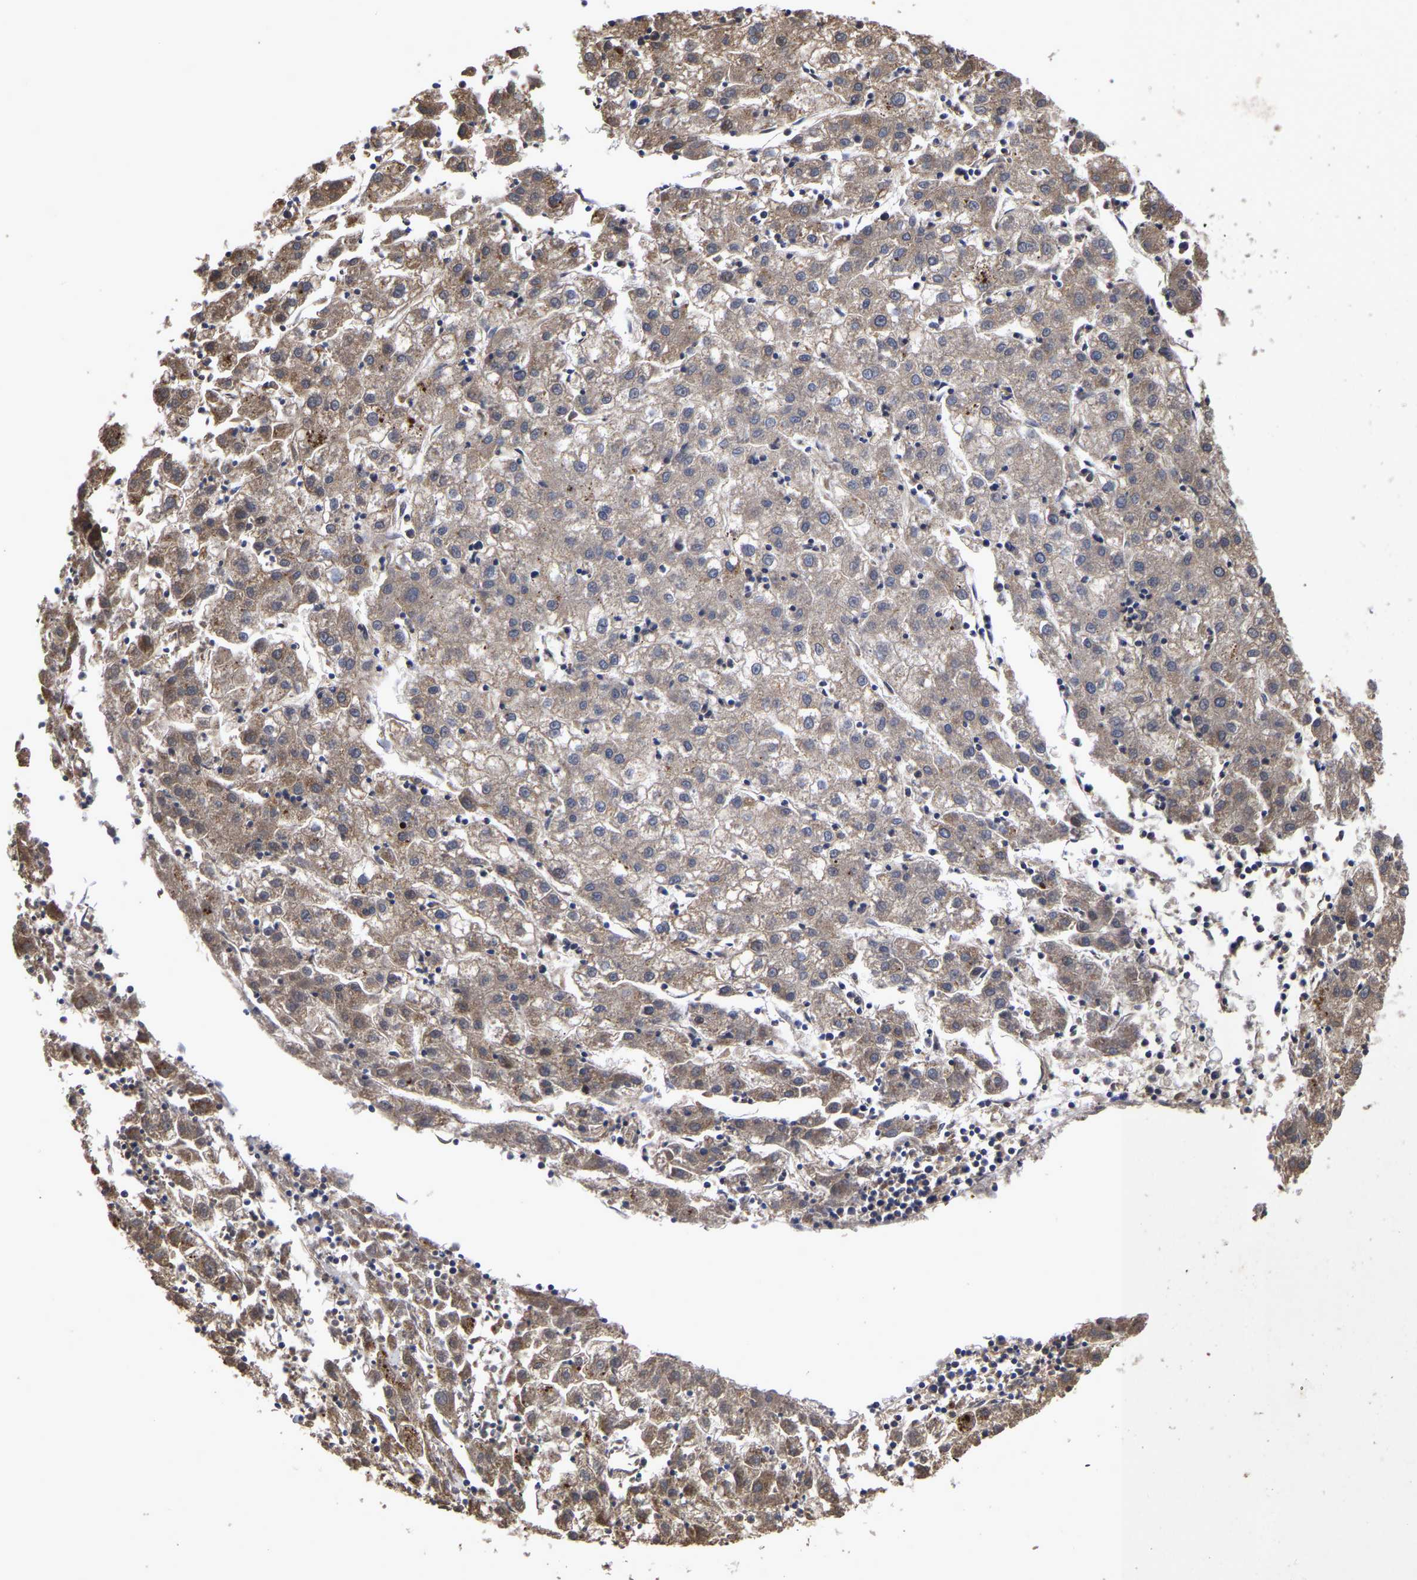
{"staining": {"intensity": "moderate", "quantity": ">75%", "location": "cytoplasmic/membranous"}, "tissue": "liver cancer", "cell_type": "Tumor cells", "image_type": "cancer", "snomed": [{"axis": "morphology", "description": "Carcinoma, Hepatocellular, NOS"}, {"axis": "topography", "description": "Liver"}], "caption": "IHC photomicrograph of neoplastic tissue: human liver hepatocellular carcinoma stained using IHC exhibits medium levels of moderate protein expression localized specifically in the cytoplasmic/membranous of tumor cells, appearing as a cytoplasmic/membranous brown color.", "gene": "JUNB", "patient": {"sex": "male", "age": 72}}